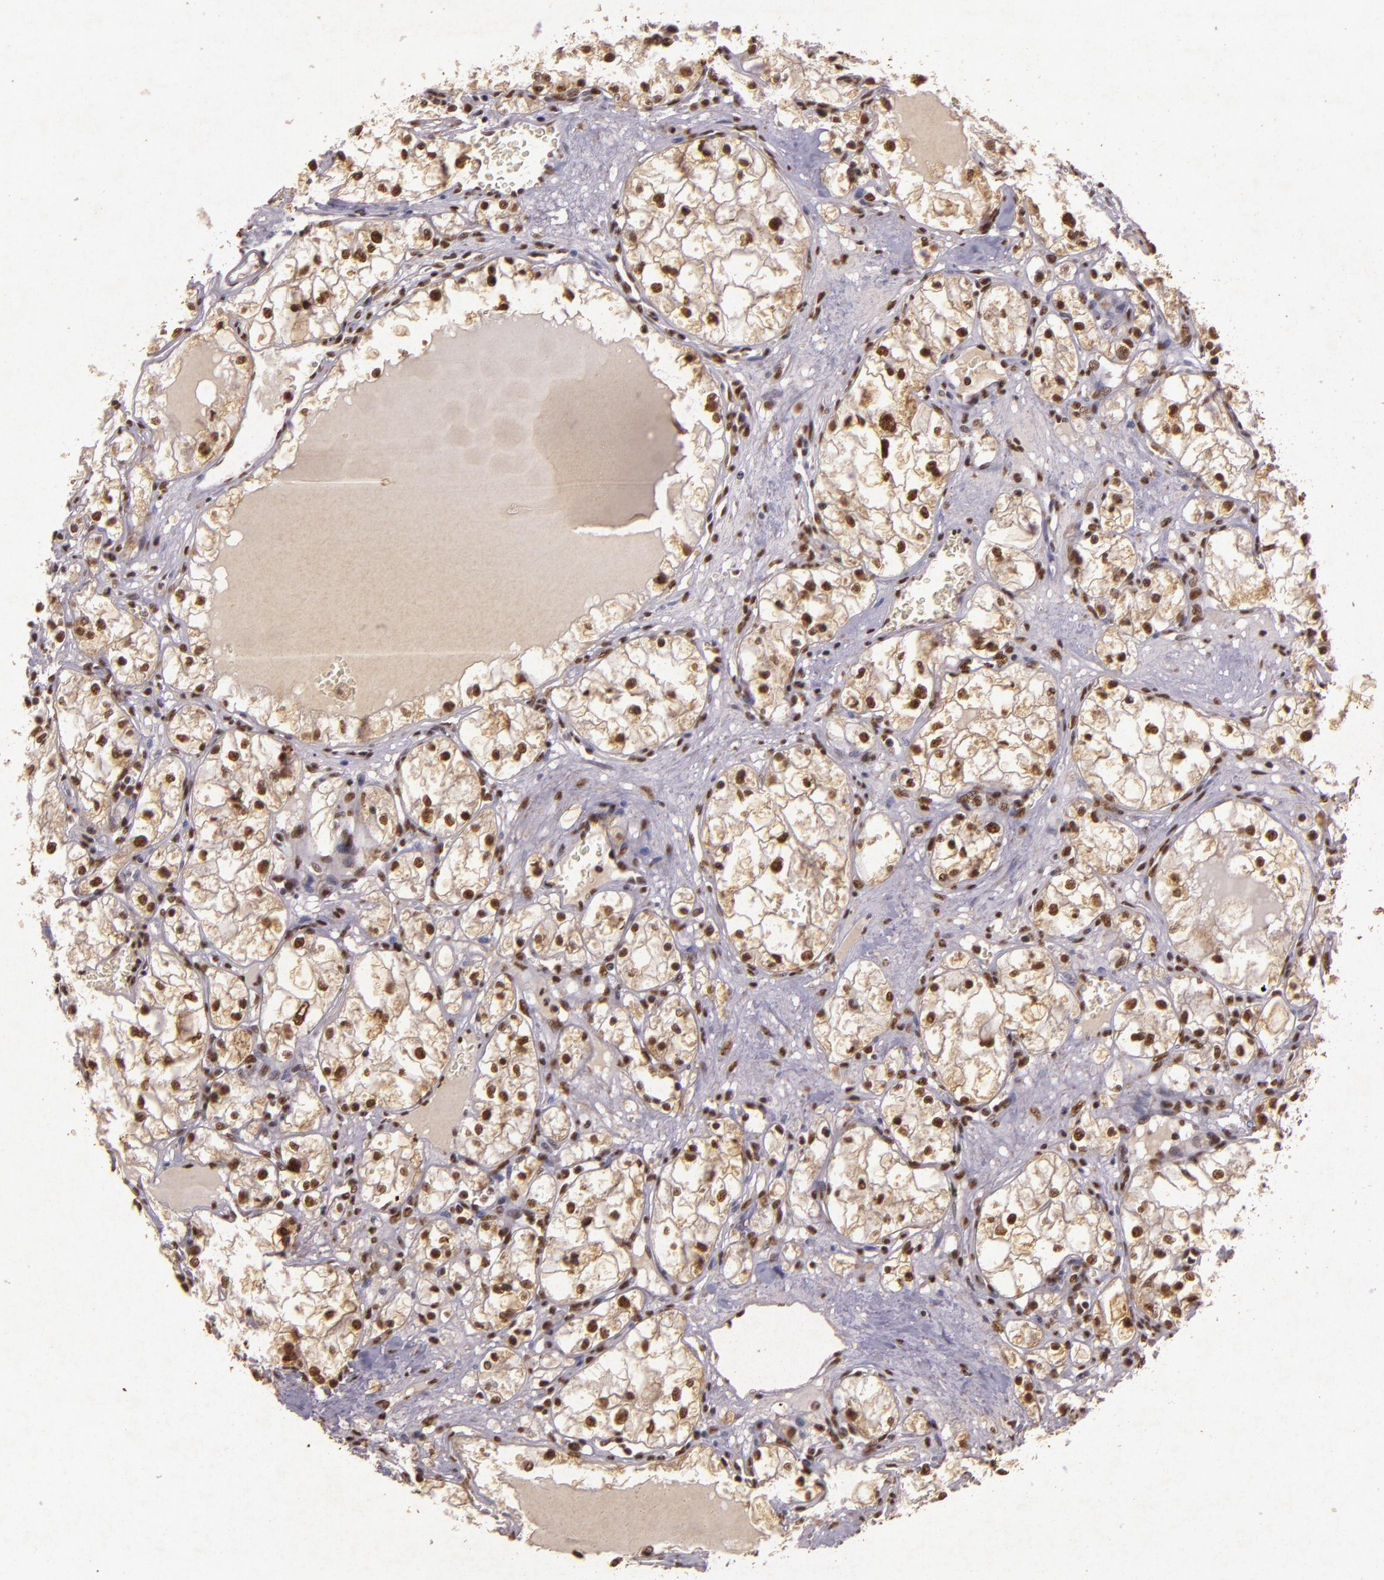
{"staining": {"intensity": "weak", "quantity": ">75%", "location": "nuclear"}, "tissue": "renal cancer", "cell_type": "Tumor cells", "image_type": "cancer", "snomed": [{"axis": "morphology", "description": "Adenocarcinoma, NOS"}, {"axis": "topography", "description": "Kidney"}], "caption": "Adenocarcinoma (renal) was stained to show a protein in brown. There is low levels of weak nuclear expression in approximately >75% of tumor cells.", "gene": "CBX3", "patient": {"sex": "male", "age": 61}}